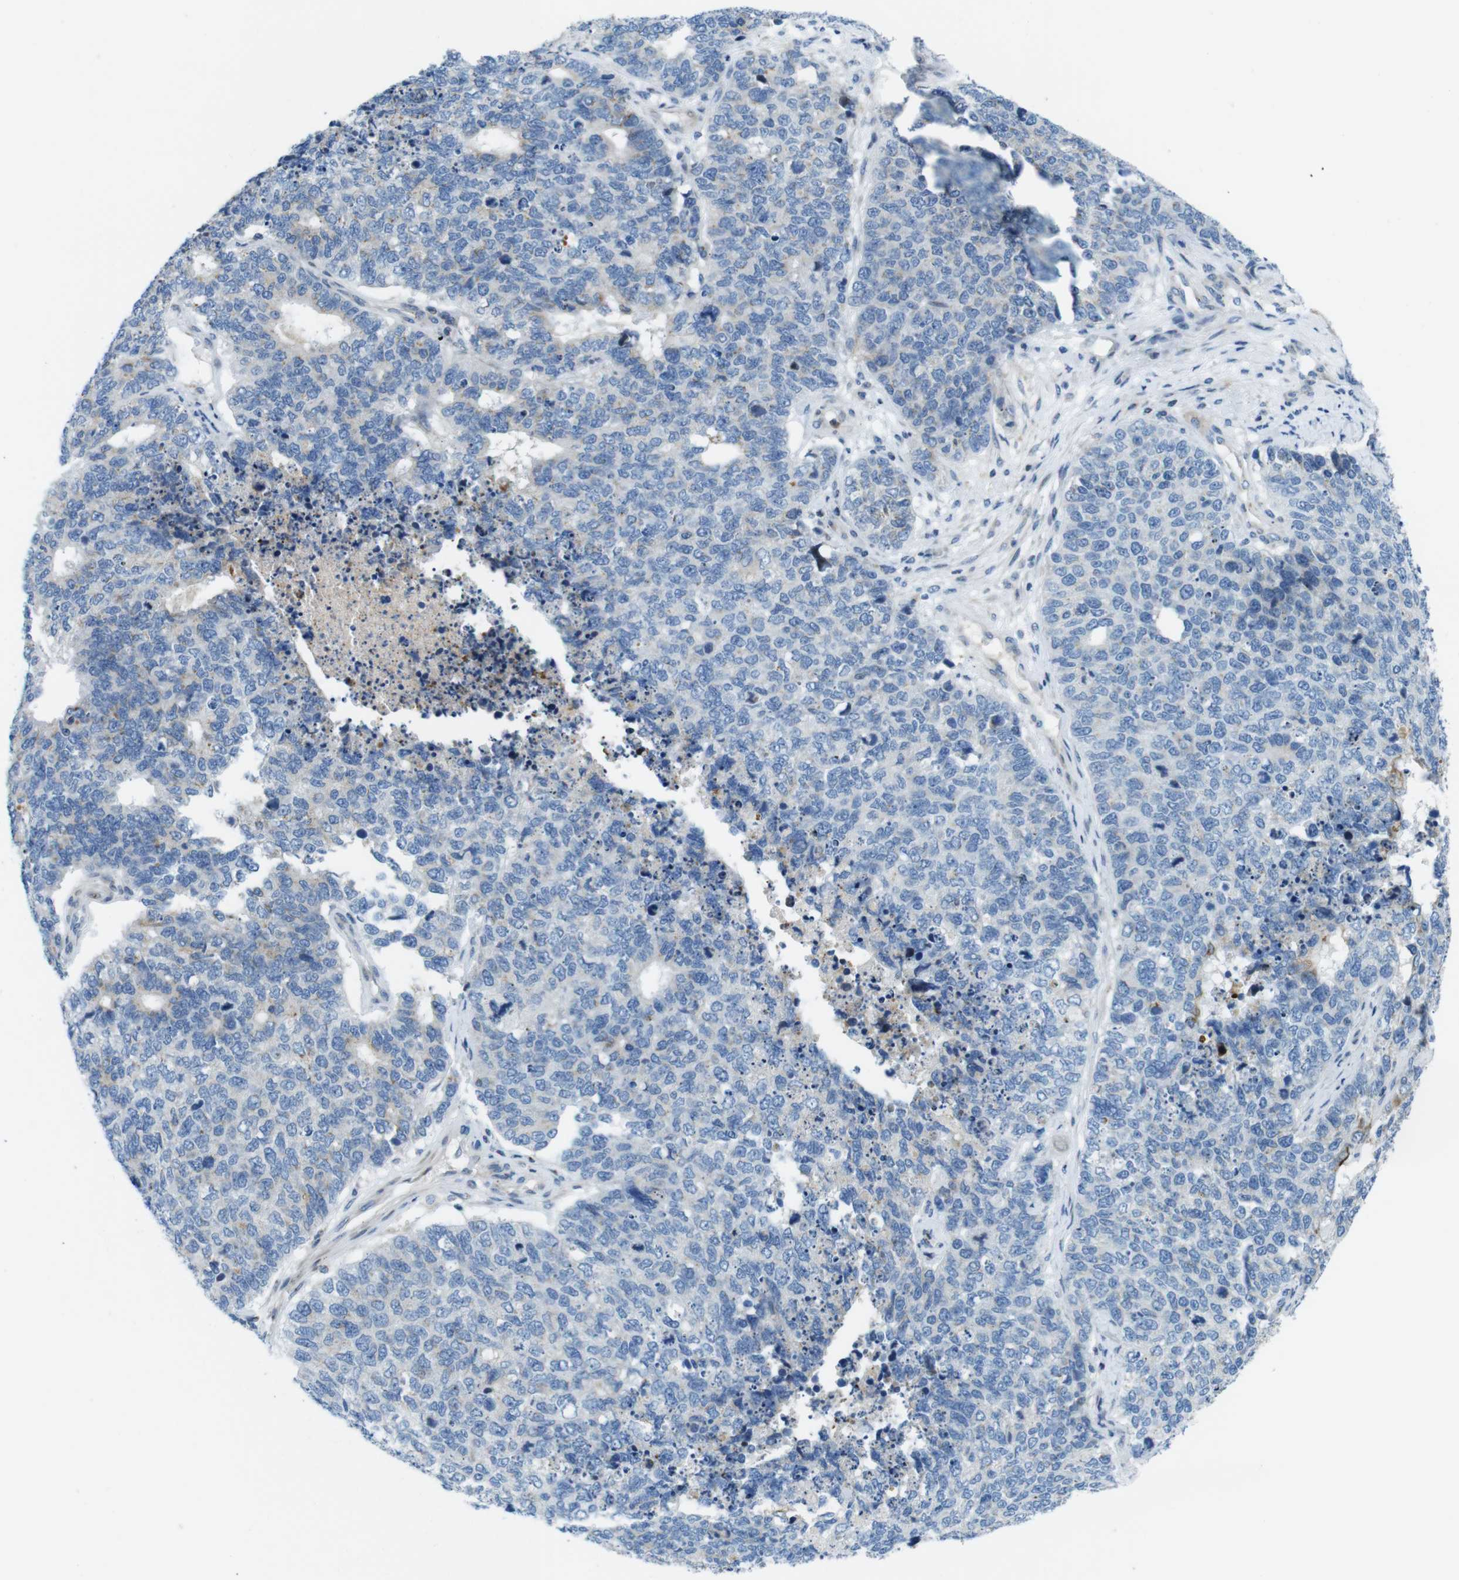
{"staining": {"intensity": "negative", "quantity": "none", "location": "none"}, "tissue": "cervical cancer", "cell_type": "Tumor cells", "image_type": "cancer", "snomed": [{"axis": "morphology", "description": "Squamous cell carcinoma, NOS"}, {"axis": "topography", "description": "Cervix"}], "caption": "Cervical cancer (squamous cell carcinoma) stained for a protein using immunohistochemistry displays no positivity tumor cells.", "gene": "ZDHHC3", "patient": {"sex": "female", "age": 63}}